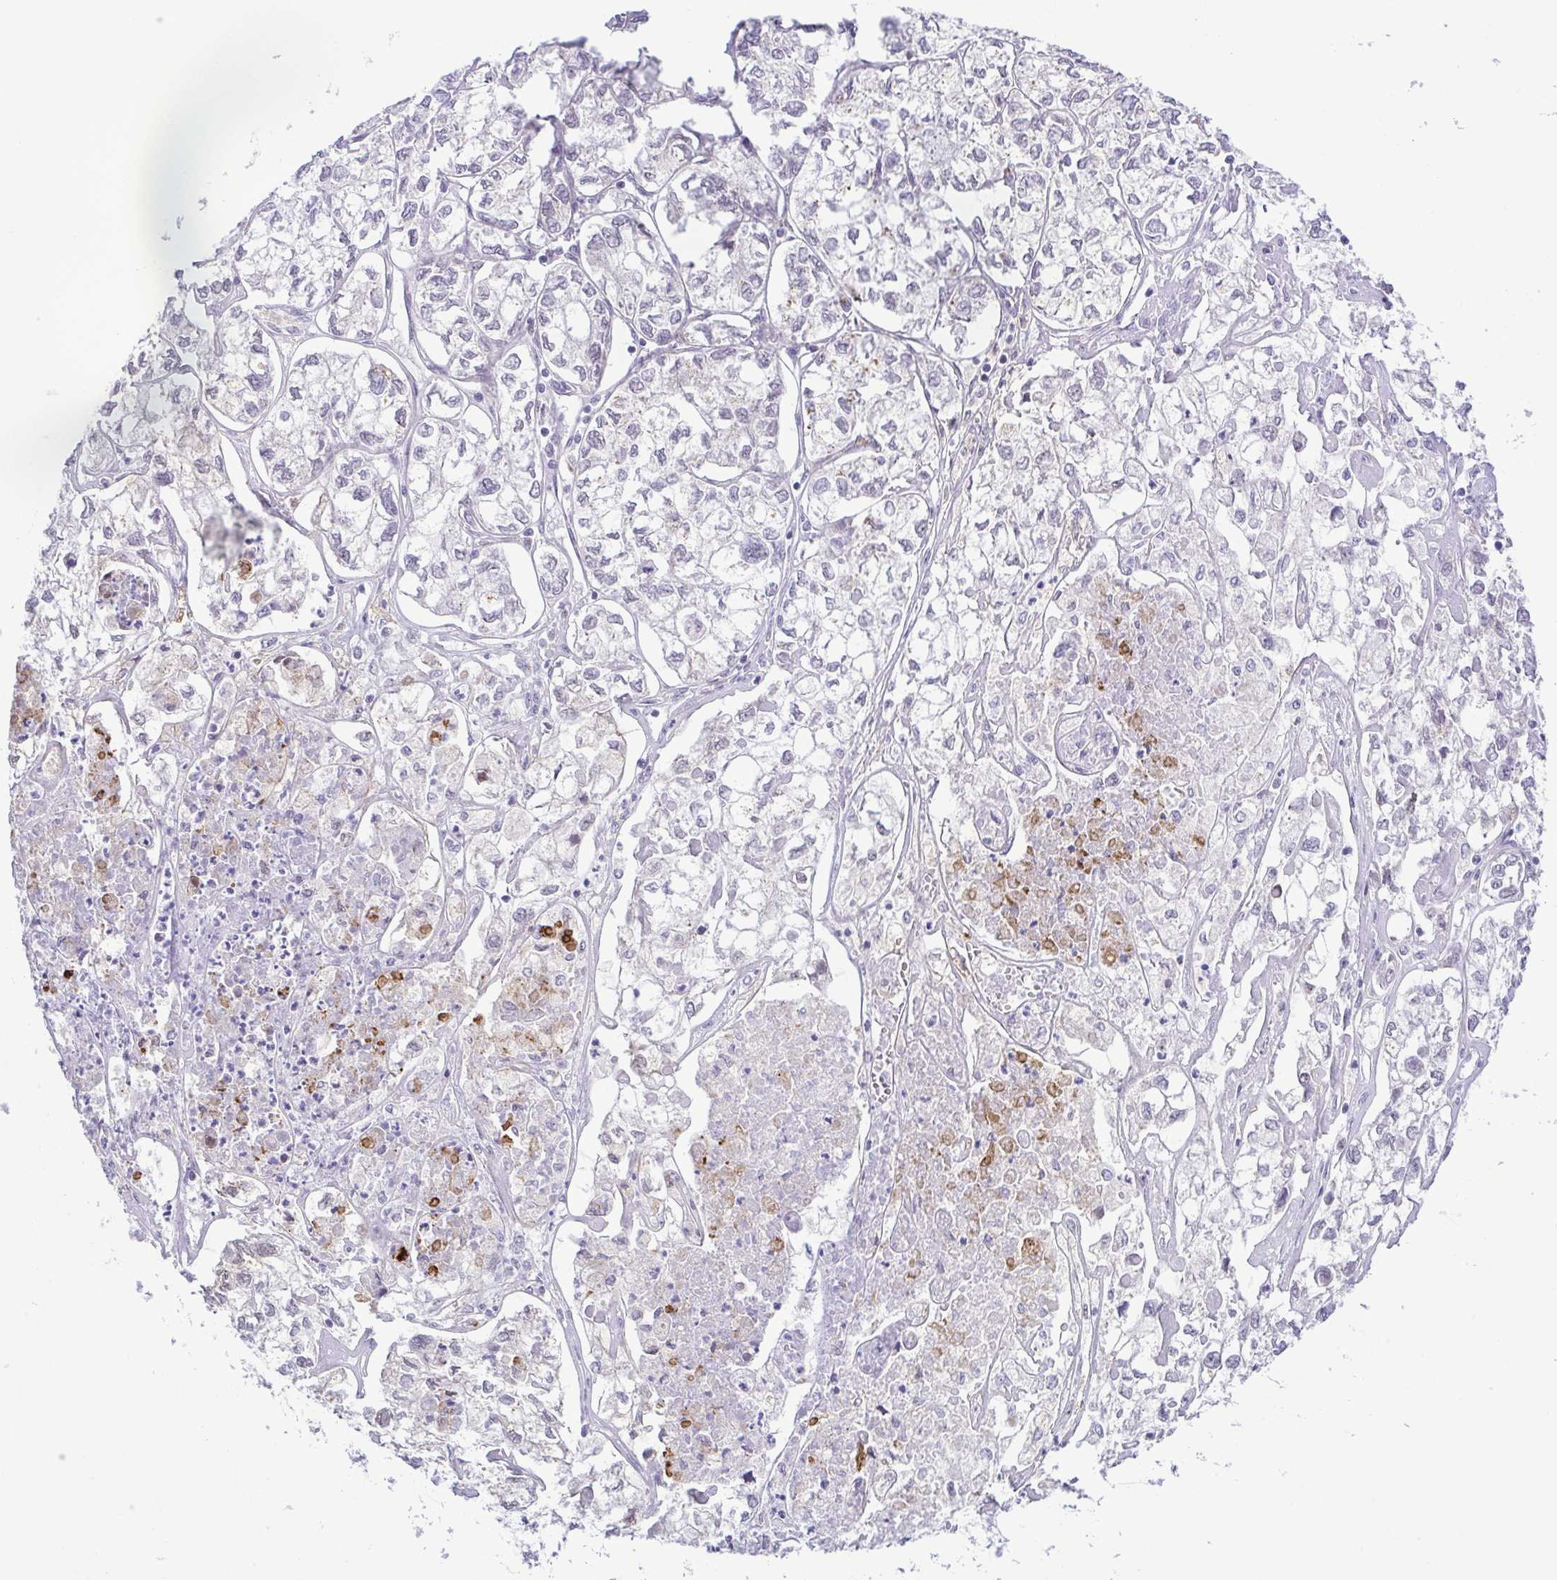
{"staining": {"intensity": "negative", "quantity": "none", "location": "none"}, "tissue": "ovarian cancer", "cell_type": "Tumor cells", "image_type": "cancer", "snomed": [{"axis": "morphology", "description": "Carcinoma, endometroid"}, {"axis": "topography", "description": "Ovary"}], "caption": "This is a image of immunohistochemistry (IHC) staining of ovarian cancer (endometroid carcinoma), which shows no expression in tumor cells.", "gene": "RSL24D1", "patient": {"sex": "female", "age": 64}}